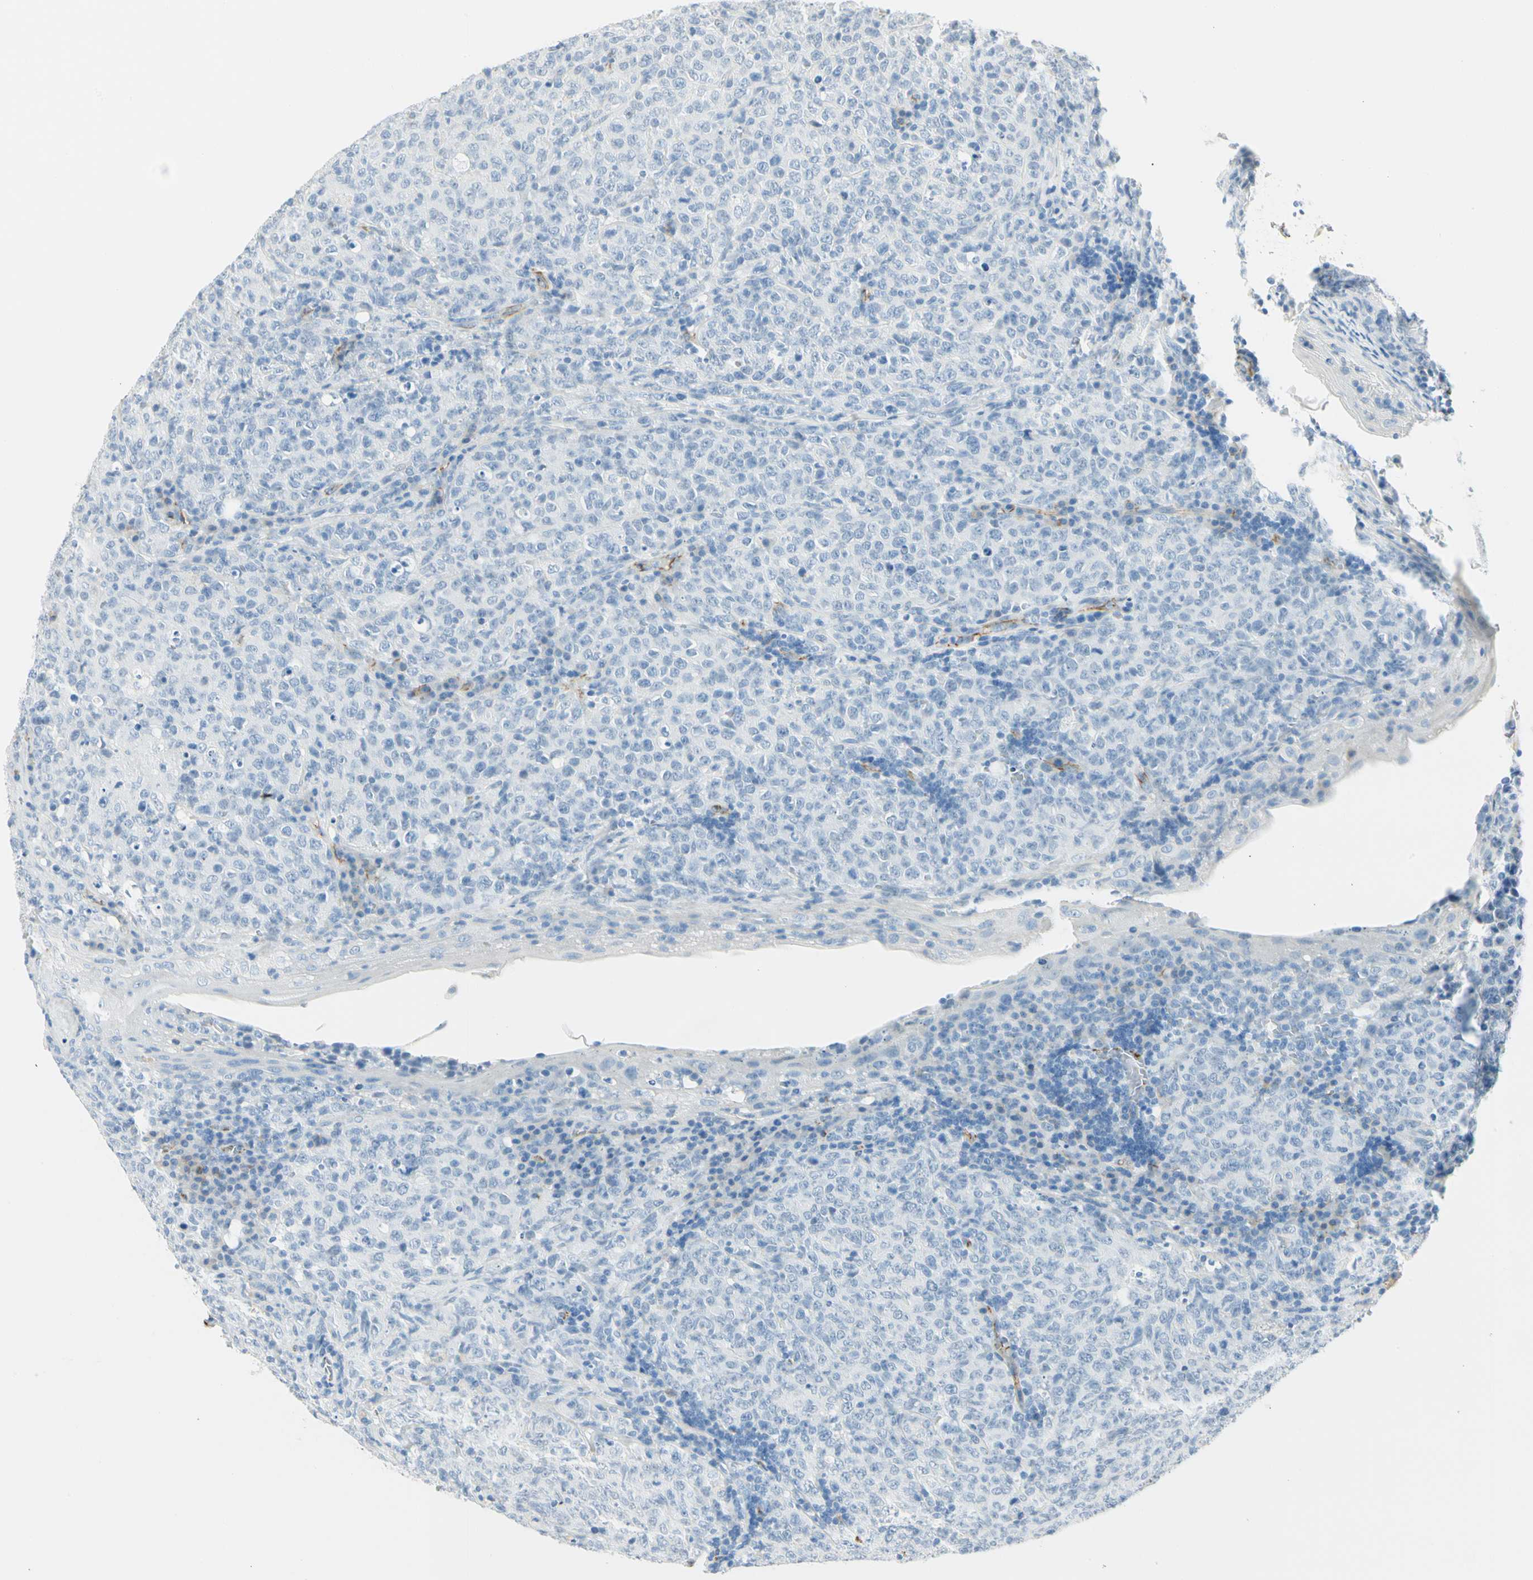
{"staining": {"intensity": "negative", "quantity": "none", "location": "none"}, "tissue": "lymphoma", "cell_type": "Tumor cells", "image_type": "cancer", "snomed": [{"axis": "morphology", "description": "Malignant lymphoma, non-Hodgkin's type, High grade"}, {"axis": "topography", "description": "Tonsil"}], "caption": "DAB (3,3'-diaminobenzidine) immunohistochemical staining of lymphoma displays no significant staining in tumor cells.", "gene": "VPS9D1", "patient": {"sex": "female", "age": 36}}